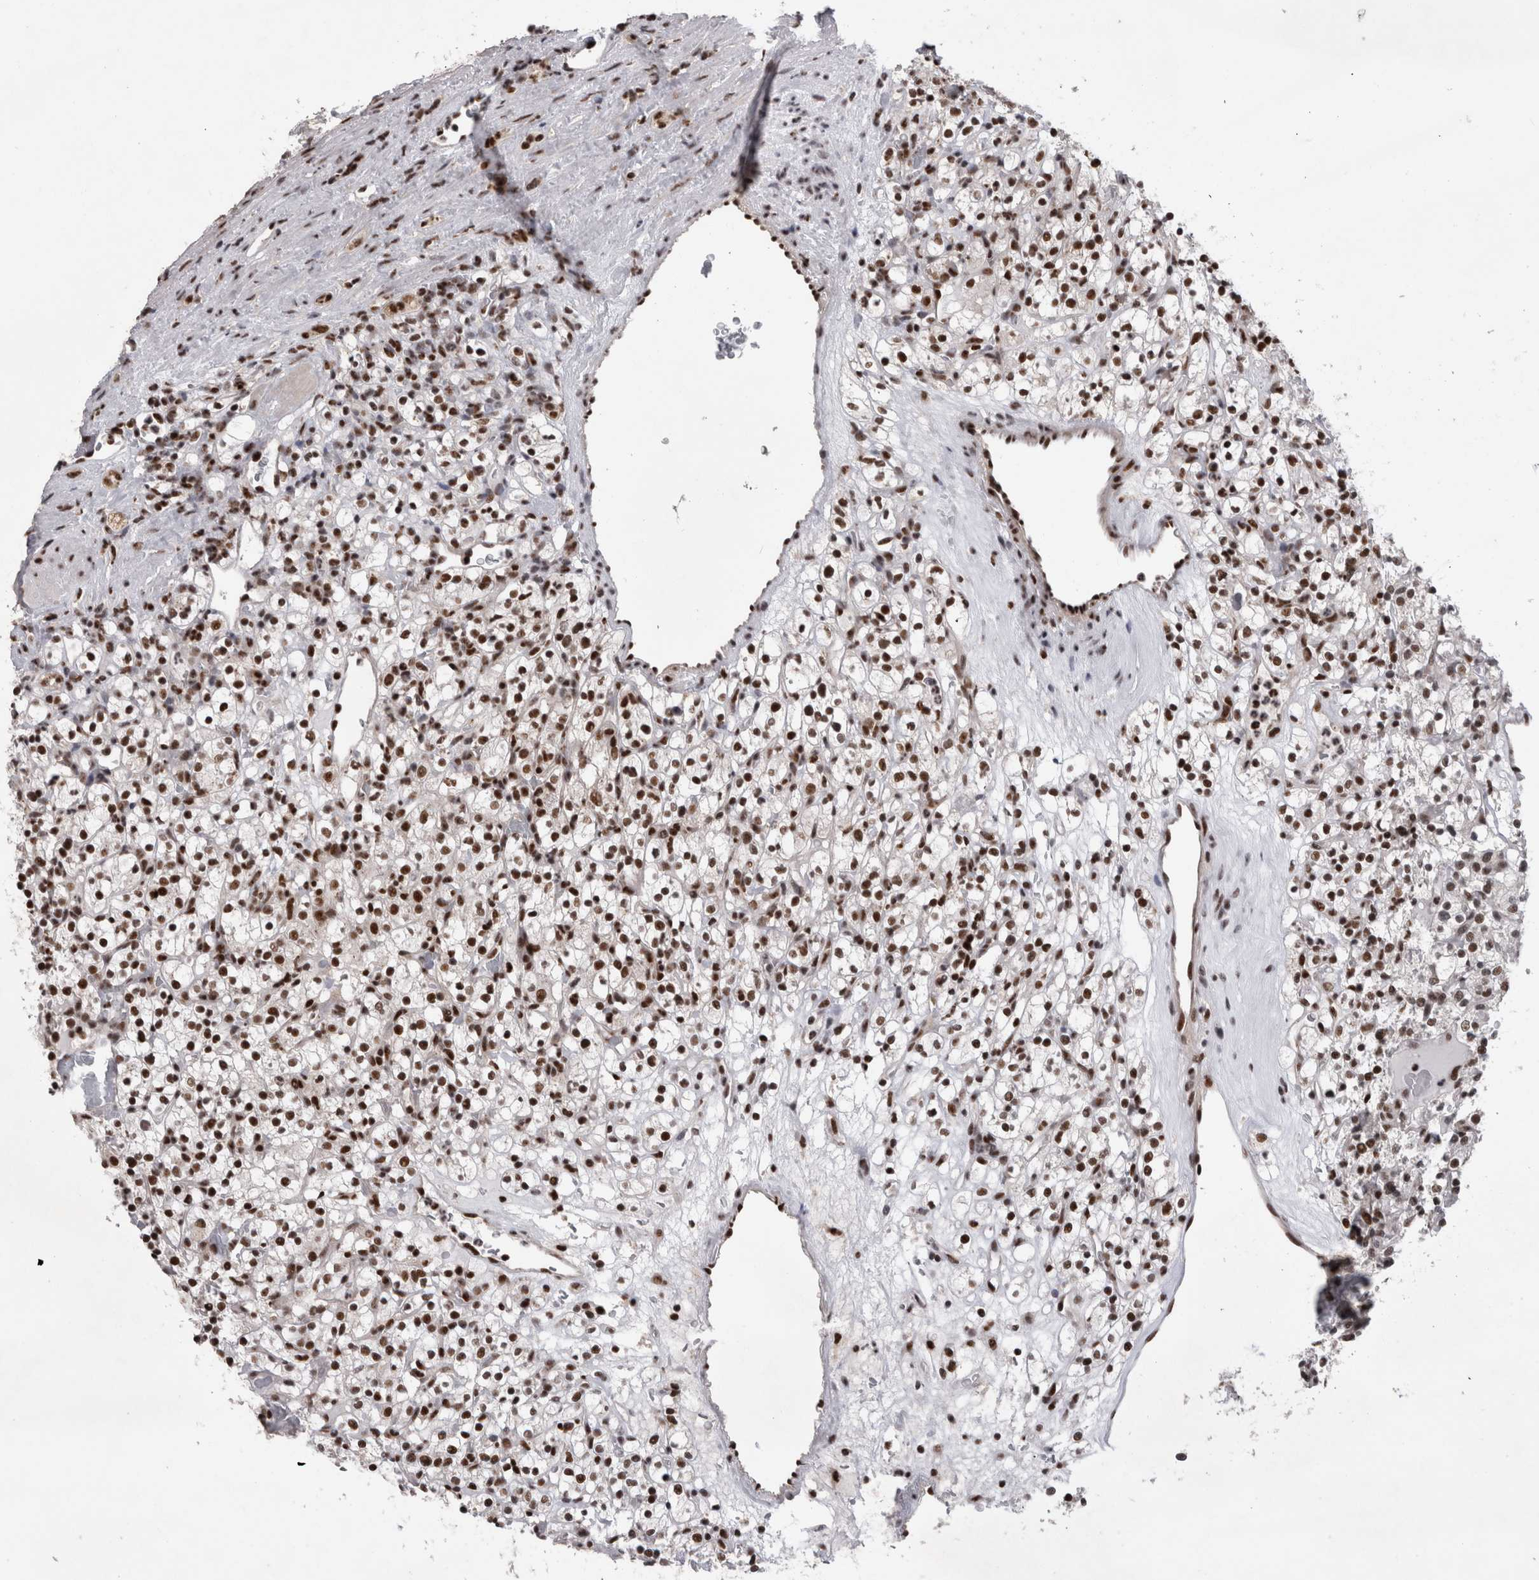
{"staining": {"intensity": "strong", "quantity": ">75%", "location": "nuclear"}, "tissue": "renal cancer", "cell_type": "Tumor cells", "image_type": "cancer", "snomed": [{"axis": "morphology", "description": "Normal tissue, NOS"}, {"axis": "morphology", "description": "Adenocarcinoma, NOS"}, {"axis": "topography", "description": "Kidney"}], "caption": "Protein staining of adenocarcinoma (renal) tissue demonstrates strong nuclear positivity in about >75% of tumor cells.", "gene": "CDK11A", "patient": {"sex": "female", "age": 72}}